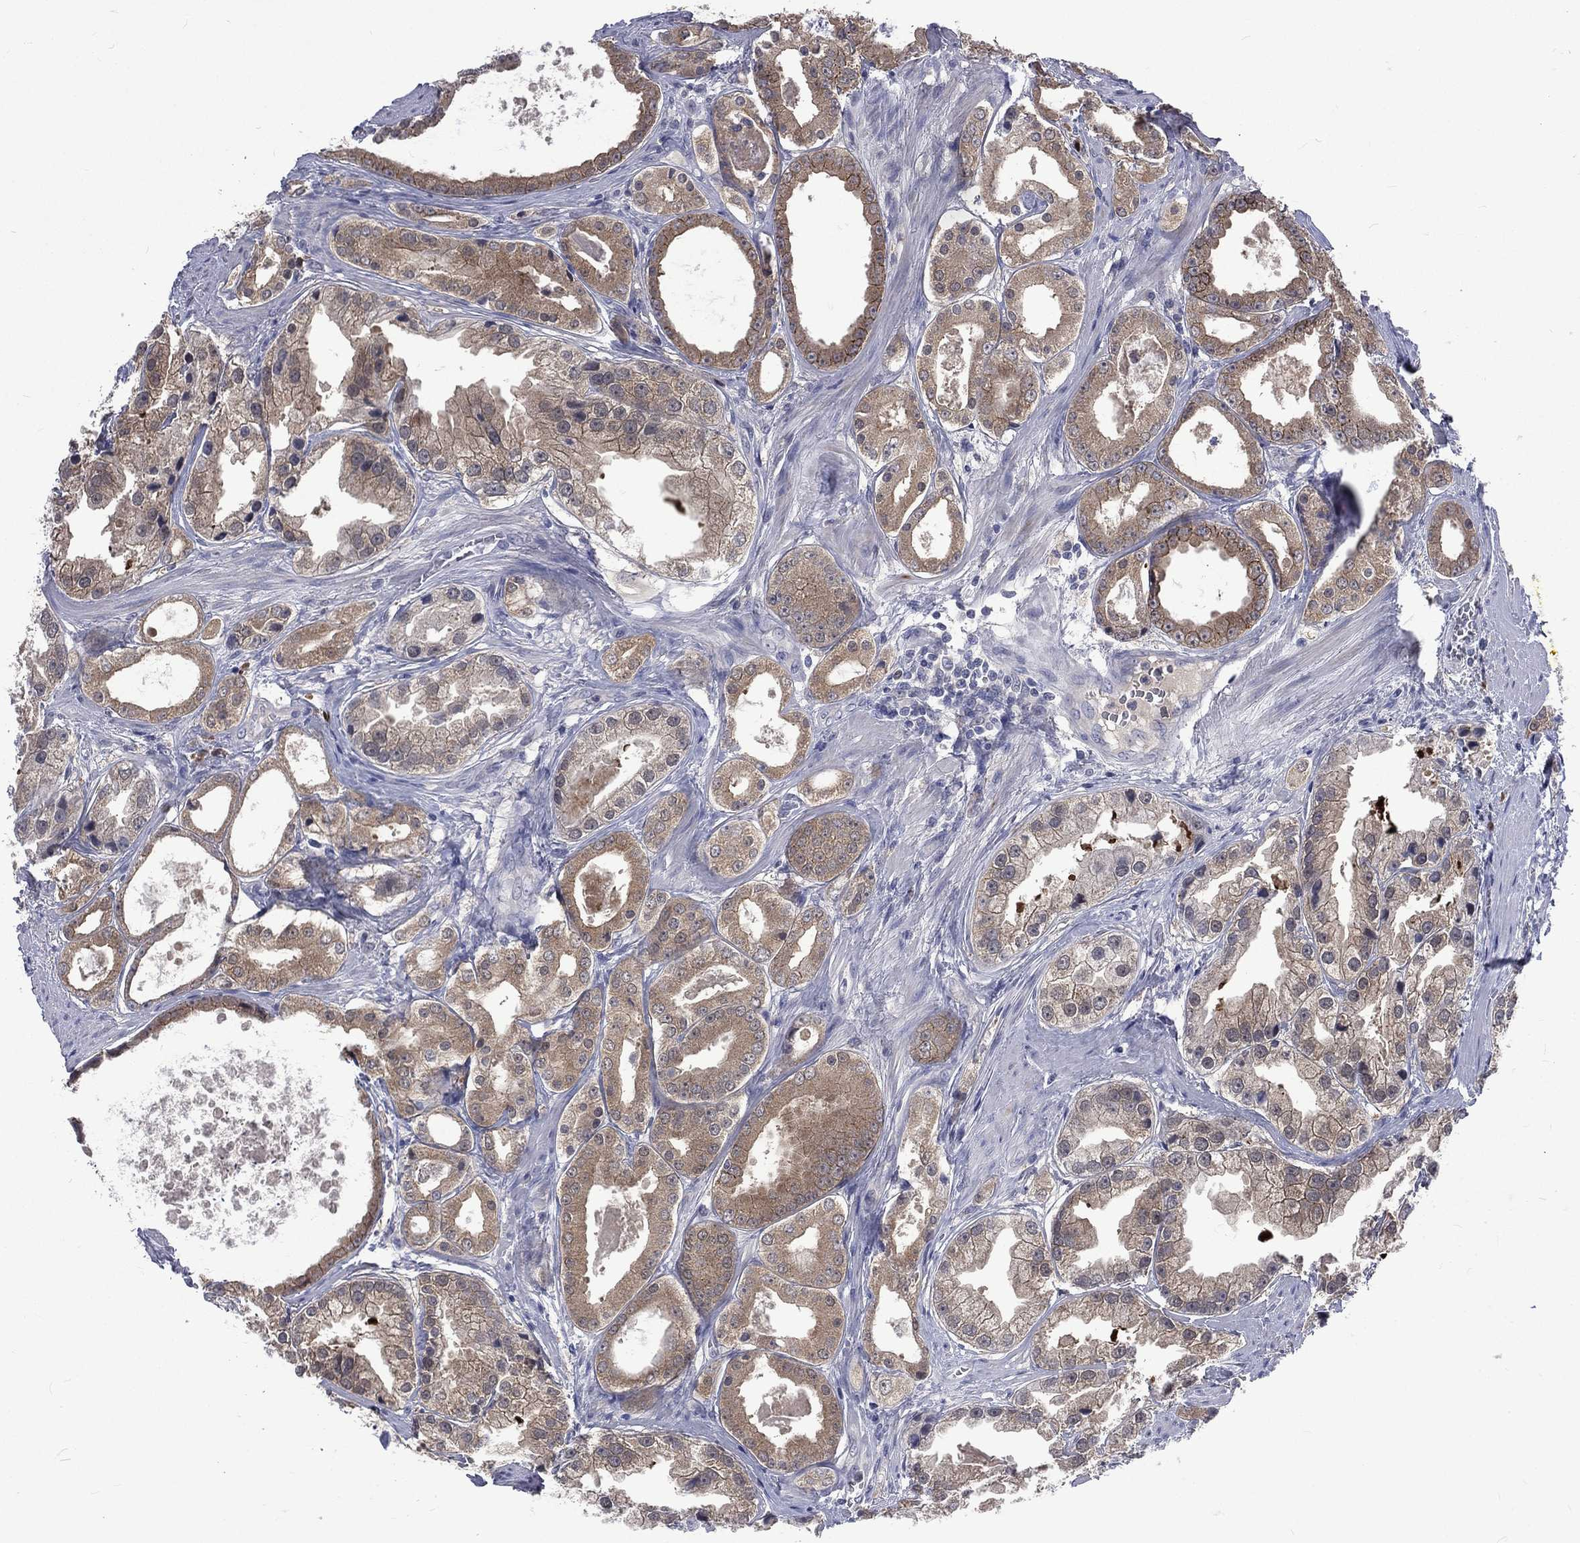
{"staining": {"intensity": "weak", "quantity": ">75%", "location": "cytoplasmic/membranous"}, "tissue": "prostate cancer", "cell_type": "Tumor cells", "image_type": "cancer", "snomed": [{"axis": "morphology", "description": "Adenocarcinoma, NOS"}, {"axis": "topography", "description": "Prostate"}], "caption": "Protein staining by IHC demonstrates weak cytoplasmic/membranous expression in approximately >75% of tumor cells in adenocarcinoma (prostate).", "gene": "CA12", "patient": {"sex": "male", "age": 61}}